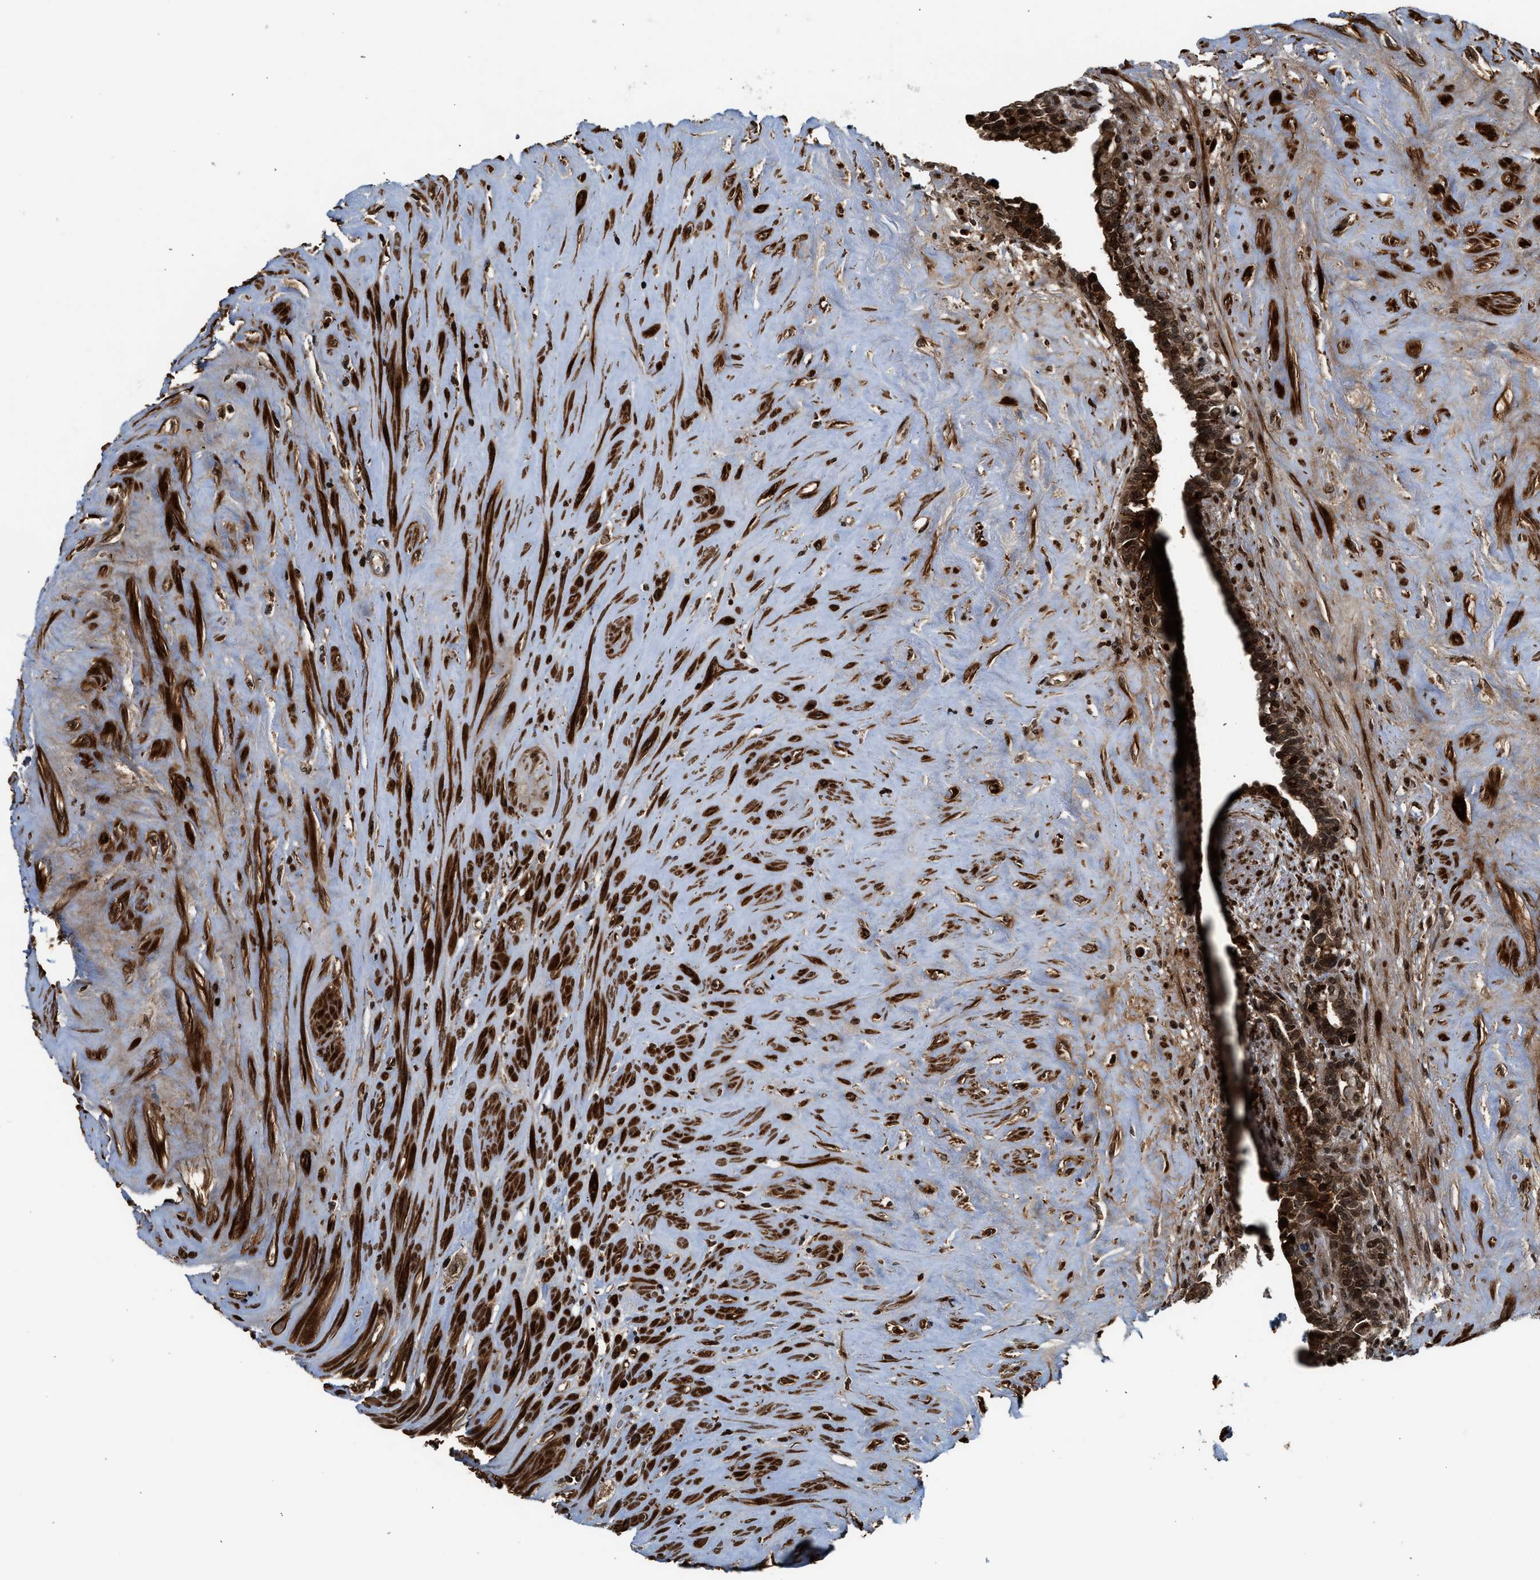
{"staining": {"intensity": "strong", "quantity": ">75%", "location": "cytoplasmic/membranous,nuclear"}, "tissue": "seminal vesicle", "cell_type": "Glandular cells", "image_type": "normal", "snomed": [{"axis": "morphology", "description": "Normal tissue, NOS"}, {"axis": "topography", "description": "Seminal veicle"}], "caption": "This image reveals immunohistochemistry (IHC) staining of unremarkable seminal vesicle, with high strong cytoplasmic/membranous,nuclear positivity in about >75% of glandular cells.", "gene": "MDM2", "patient": {"sex": "male", "age": 63}}